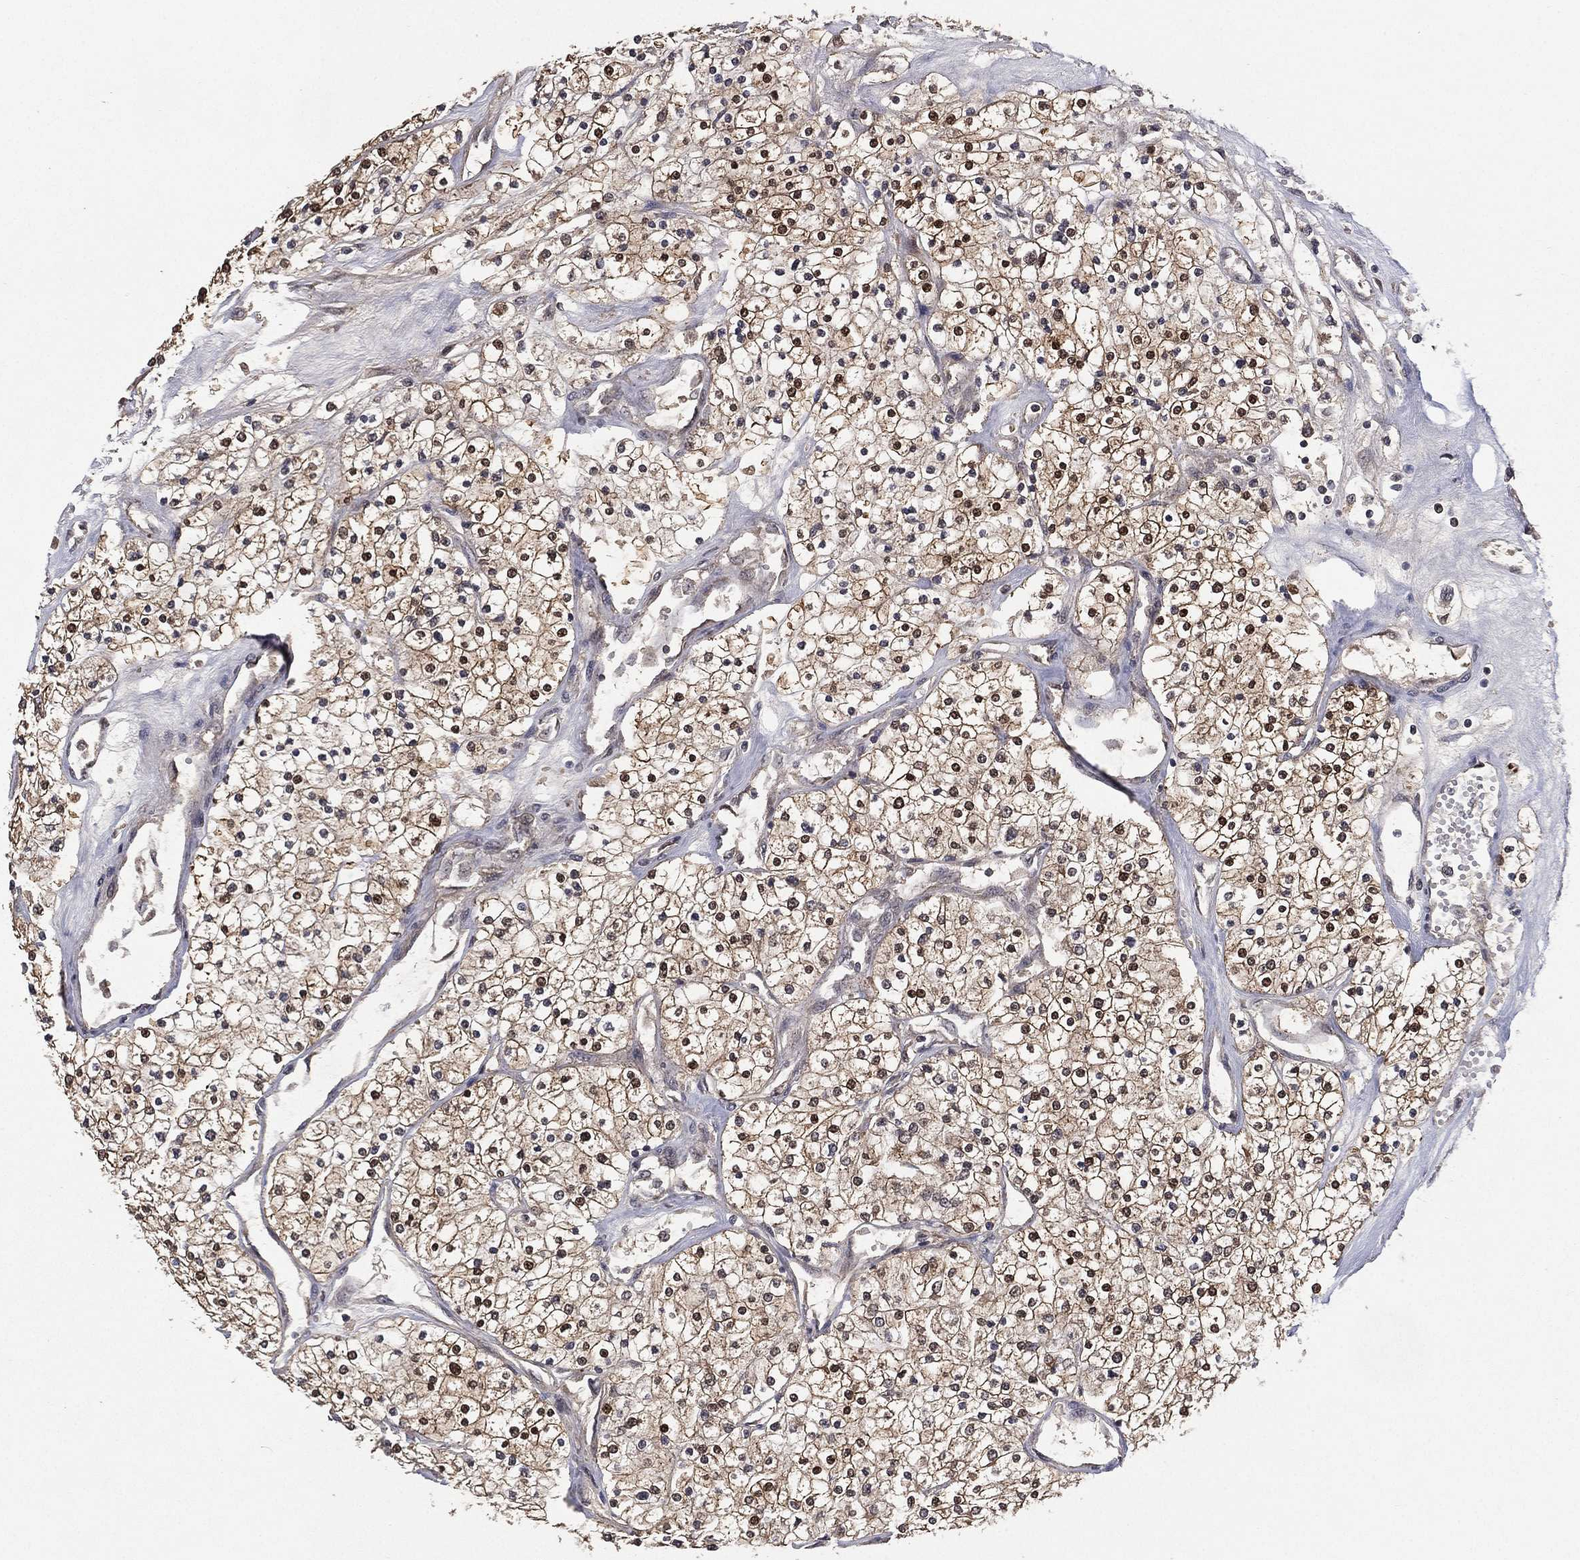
{"staining": {"intensity": "moderate", "quantity": "<25%", "location": "cytoplasmic/membranous,nuclear"}, "tissue": "renal cancer", "cell_type": "Tumor cells", "image_type": "cancer", "snomed": [{"axis": "morphology", "description": "Adenocarcinoma, NOS"}, {"axis": "topography", "description": "Kidney"}], "caption": "This micrograph reveals IHC staining of renal cancer (adenocarcinoma), with low moderate cytoplasmic/membranous and nuclear positivity in about <25% of tumor cells.", "gene": "NELFCD", "patient": {"sex": "male", "age": 80}}